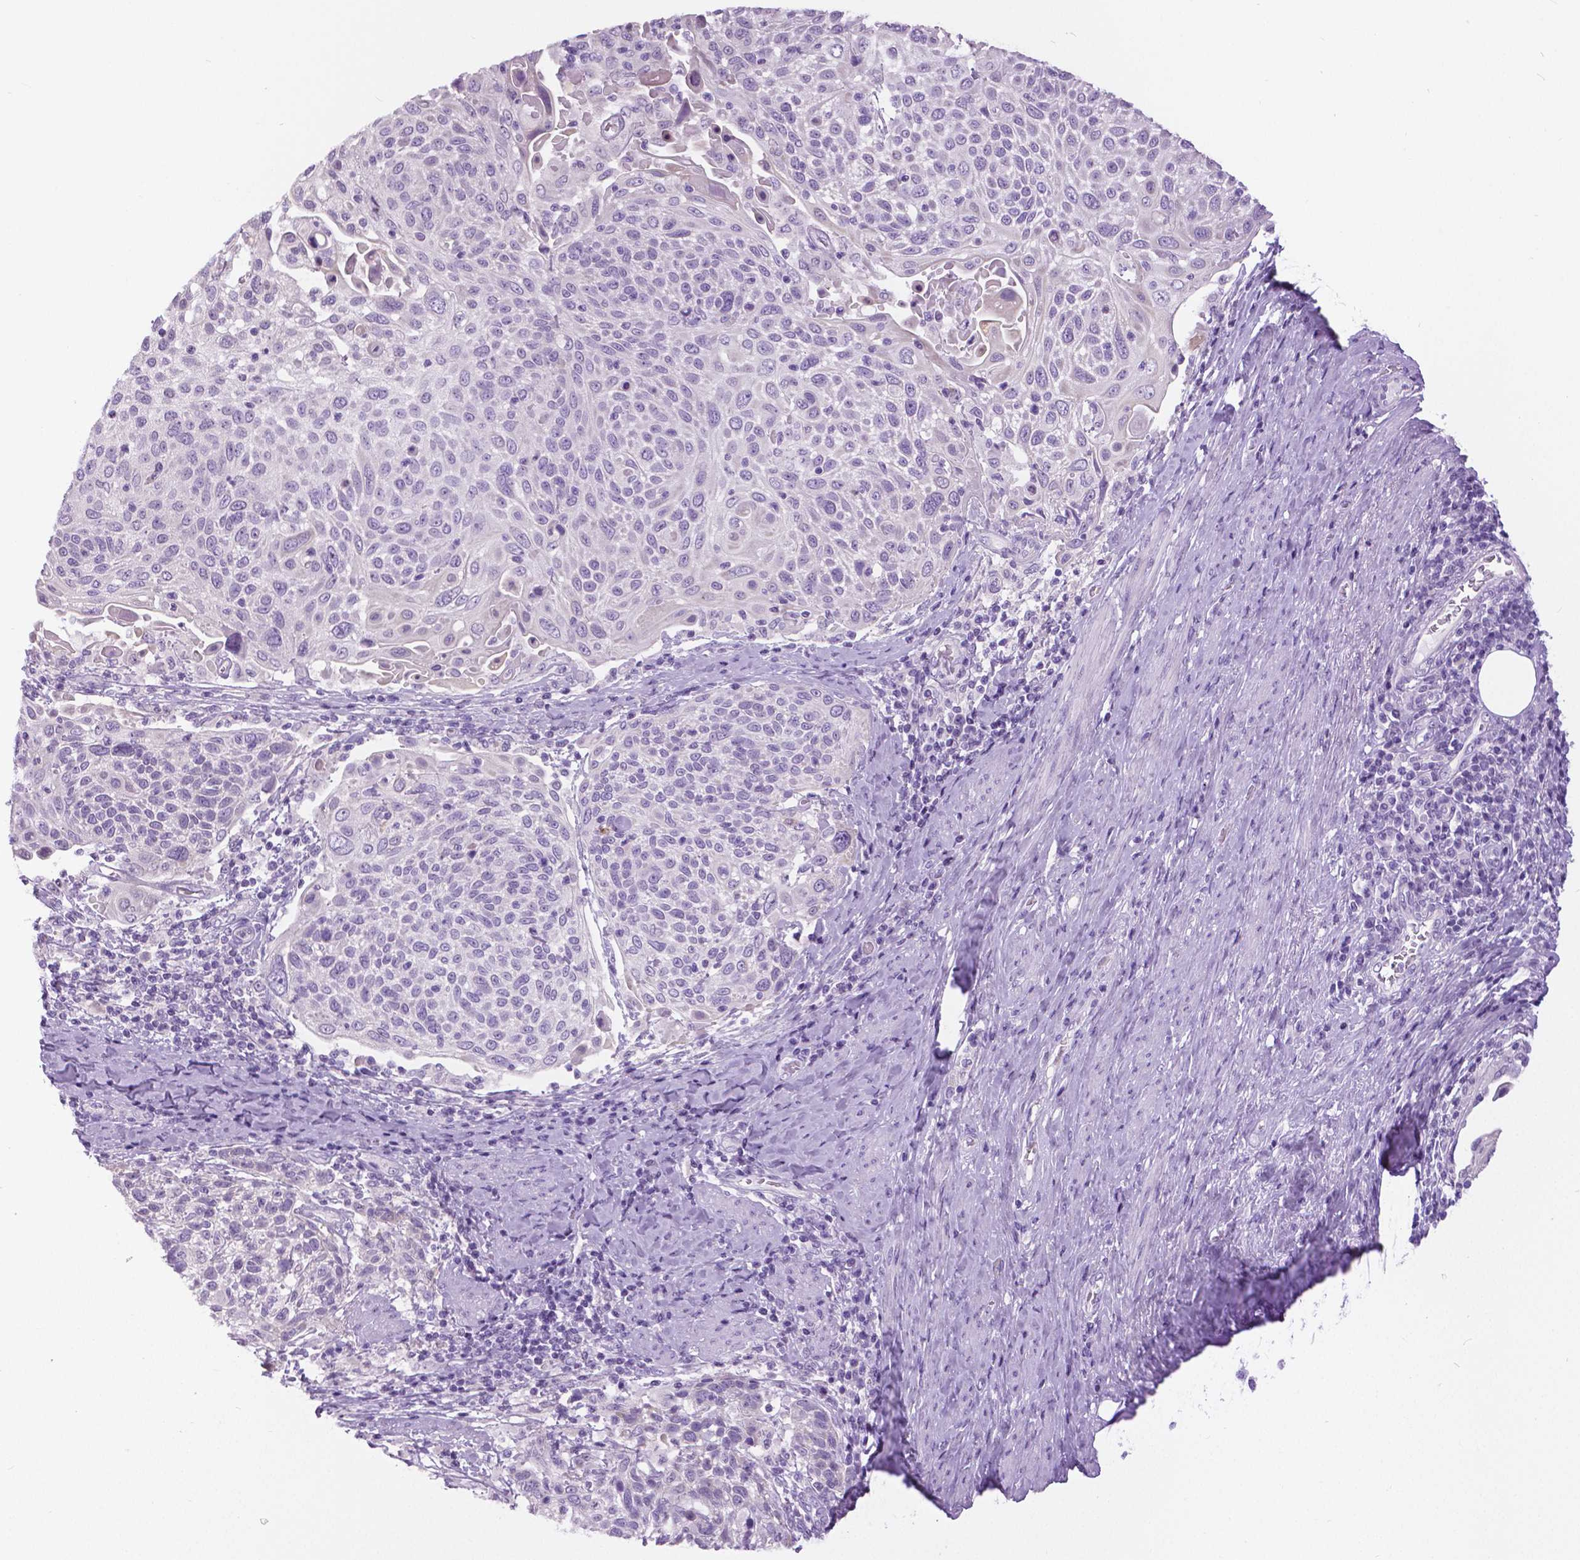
{"staining": {"intensity": "negative", "quantity": "none", "location": "none"}, "tissue": "cervical cancer", "cell_type": "Tumor cells", "image_type": "cancer", "snomed": [{"axis": "morphology", "description": "Squamous cell carcinoma, NOS"}, {"axis": "topography", "description": "Cervix"}], "caption": "An IHC photomicrograph of cervical cancer is shown. There is no staining in tumor cells of cervical cancer.", "gene": "TP53TG5", "patient": {"sex": "female", "age": 61}}